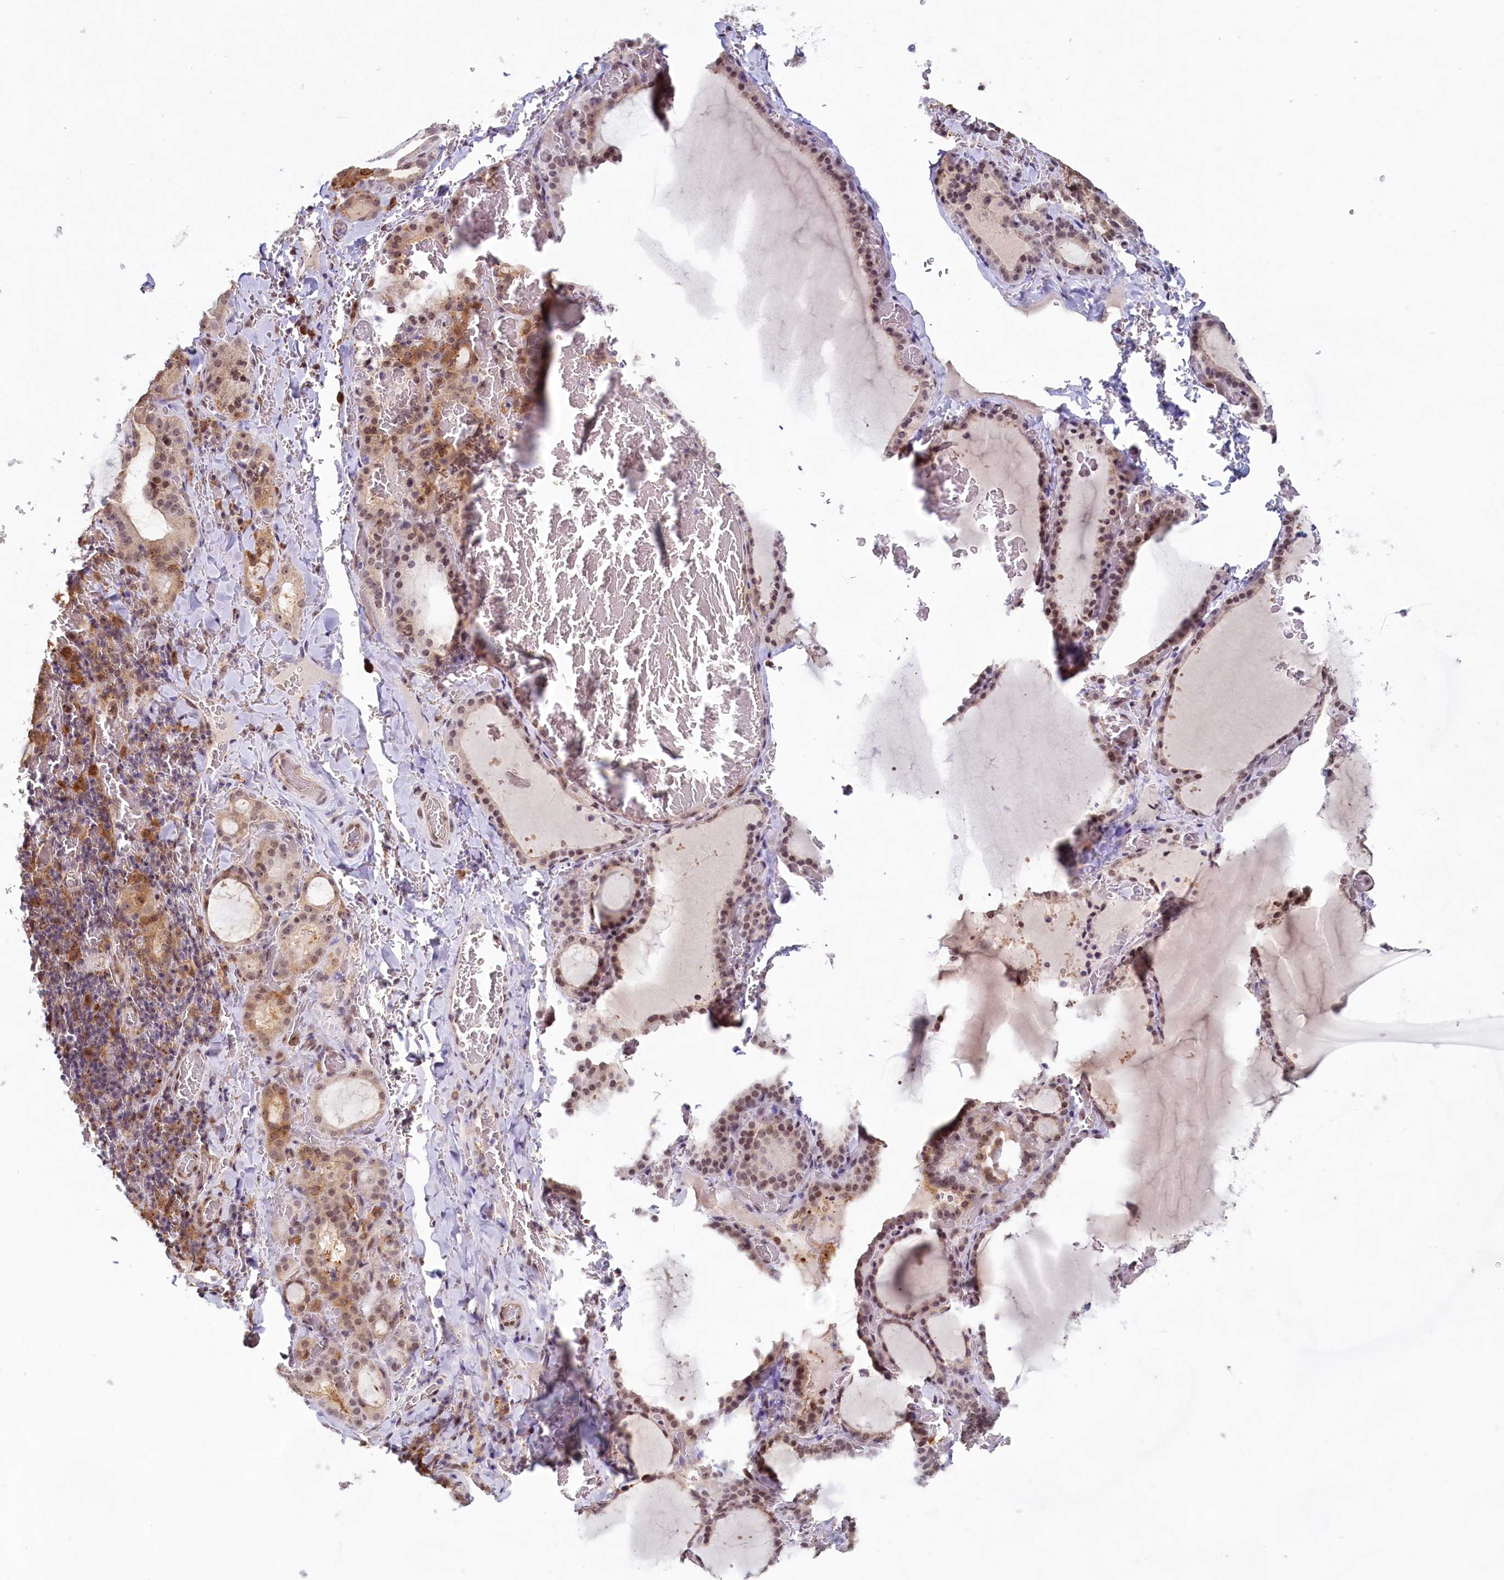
{"staining": {"intensity": "moderate", "quantity": ">75%", "location": "cytoplasmic/membranous,nuclear"}, "tissue": "thyroid gland", "cell_type": "Glandular cells", "image_type": "normal", "snomed": [{"axis": "morphology", "description": "Normal tissue, NOS"}, {"axis": "topography", "description": "Thyroid gland"}], "caption": "Moderate cytoplasmic/membranous,nuclear positivity for a protein is seen in approximately >75% of glandular cells of benign thyroid gland using IHC.", "gene": "C1D", "patient": {"sex": "female", "age": 39}}